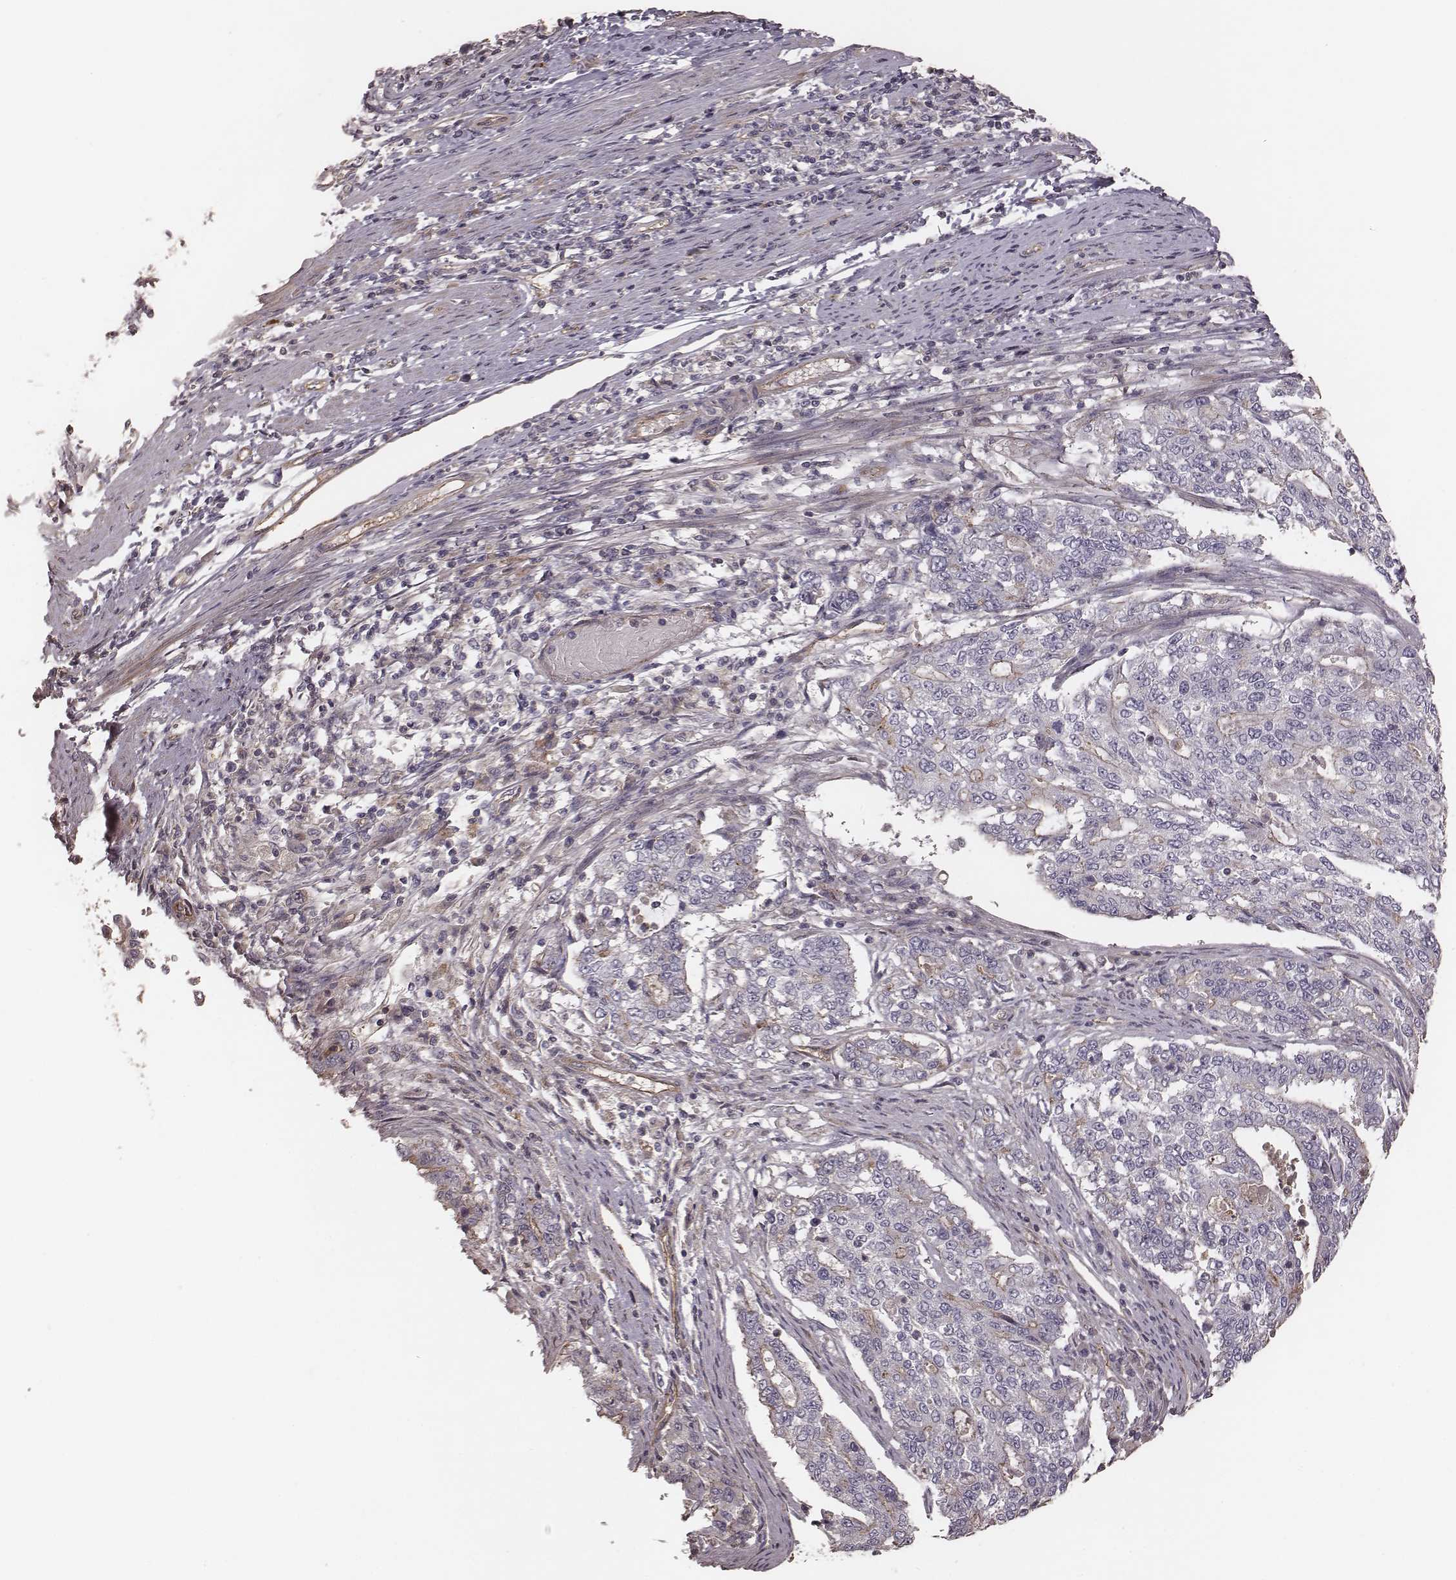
{"staining": {"intensity": "negative", "quantity": "none", "location": "none"}, "tissue": "endometrial cancer", "cell_type": "Tumor cells", "image_type": "cancer", "snomed": [{"axis": "morphology", "description": "Adenocarcinoma, NOS"}, {"axis": "topography", "description": "Uterus"}], "caption": "DAB immunohistochemical staining of human adenocarcinoma (endometrial) reveals no significant staining in tumor cells.", "gene": "OTOGL", "patient": {"sex": "female", "age": 59}}